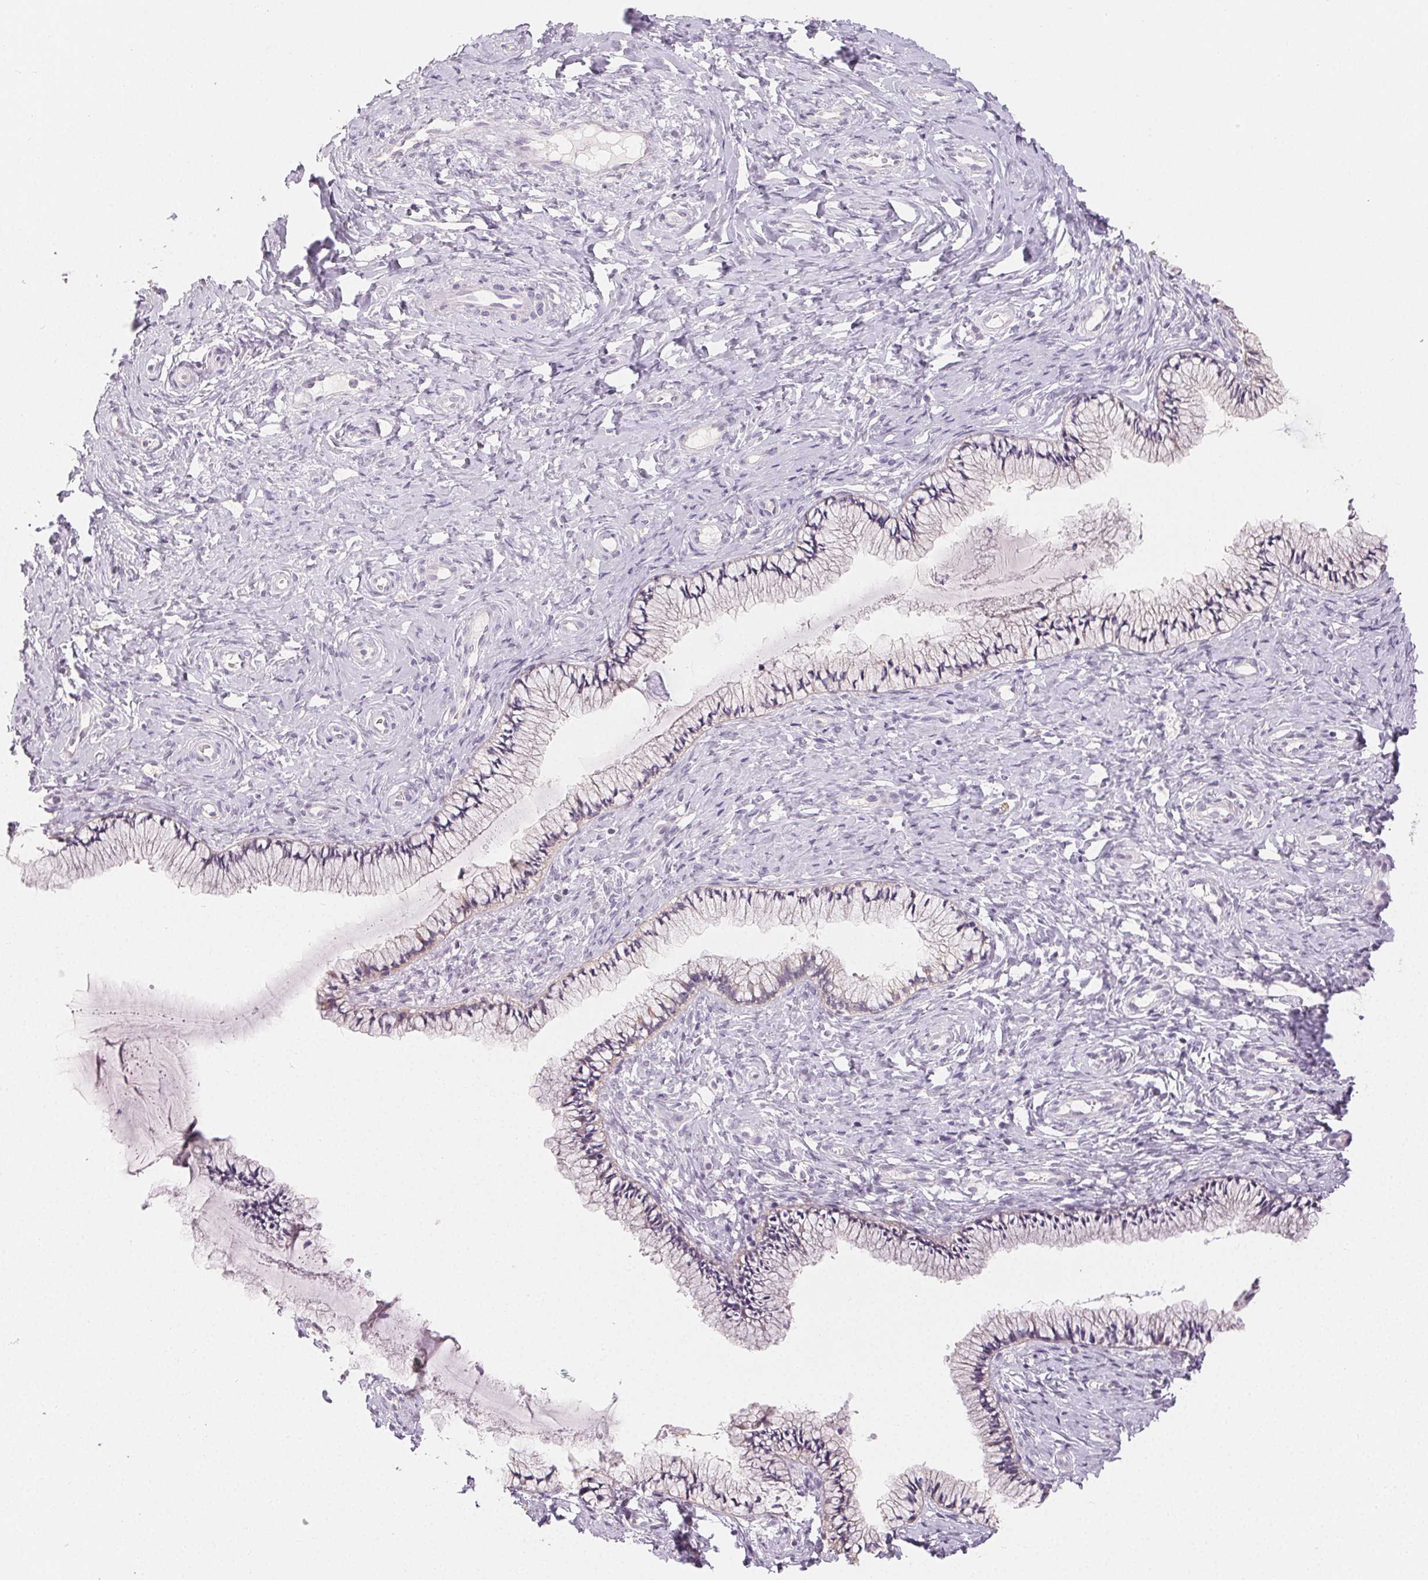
{"staining": {"intensity": "negative", "quantity": "none", "location": "none"}, "tissue": "cervix", "cell_type": "Glandular cells", "image_type": "normal", "snomed": [{"axis": "morphology", "description": "Normal tissue, NOS"}, {"axis": "topography", "description": "Cervix"}], "caption": "Immunohistochemistry (IHC) image of benign cervix: cervix stained with DAB reveals no significant protein staining in glandular cells. (Brightfield microscopy of DAB (3,3'-diaminobenzidine) IHC at high magnification).", "gene": "SFTPD", "patient": {"sex": "female", "age": 37}}